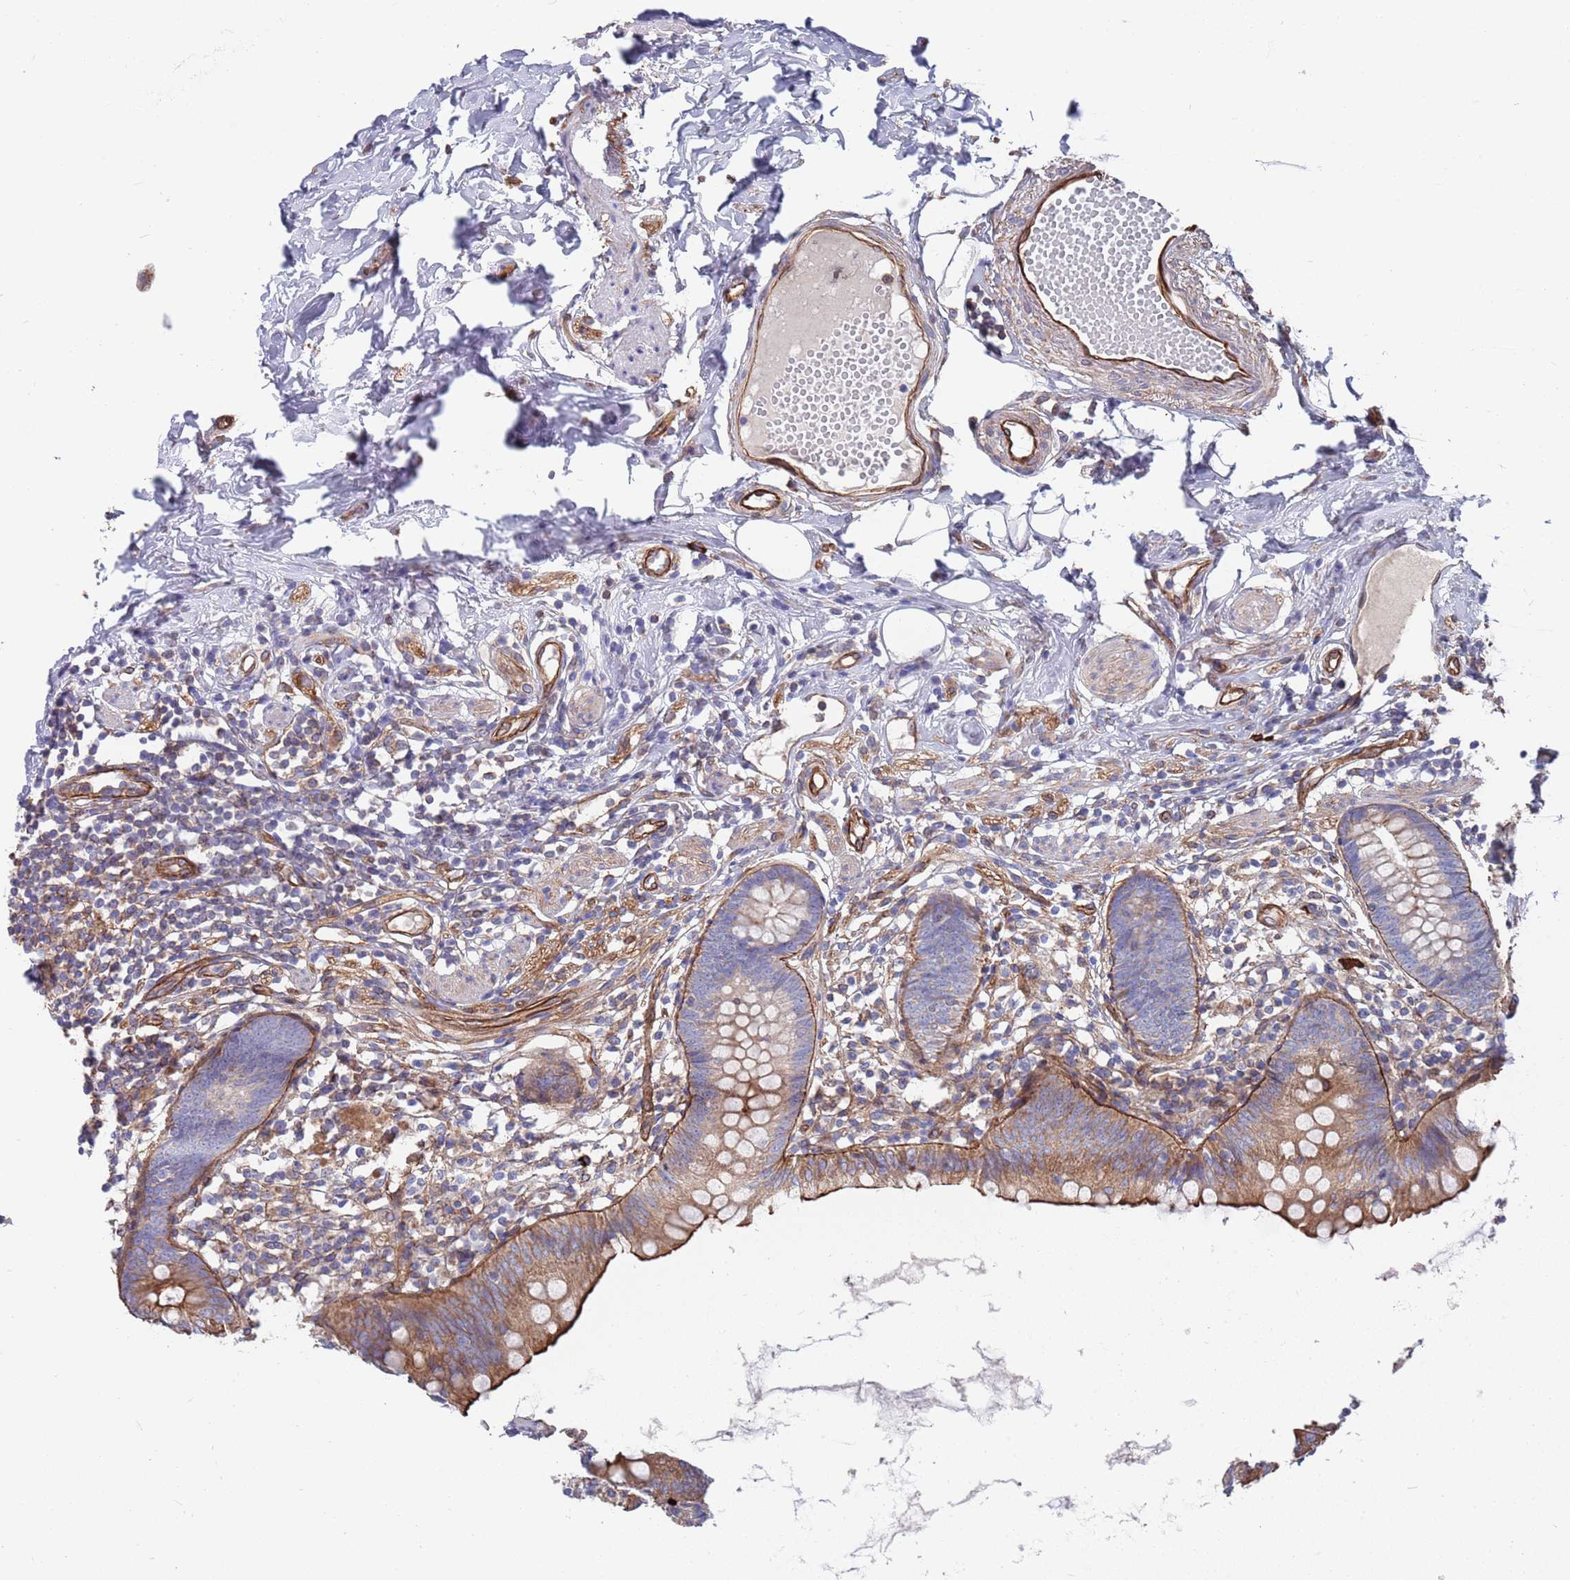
{"staining": {"intensity": "moderate", "quantity": "25%-75%", "location": "cytoplasmic/membranous"}, "tissue": "appendix", "cell_type": "Glandular cells", "image_type": "normal", "snomed": [{"axis": "morphology", "description": "Normal tissue, NOS"}, {"axis": "topography", "description": "Appendix"}], "caption": "An IHC photomicrograph of normal tissue is shown. Protein staining in brown shows moderate cytoplasmic/membranous positivity in appendix within glandular cells.", "gene": "JAKMIP2", "patient": {"sex": "female", "age": 62}}